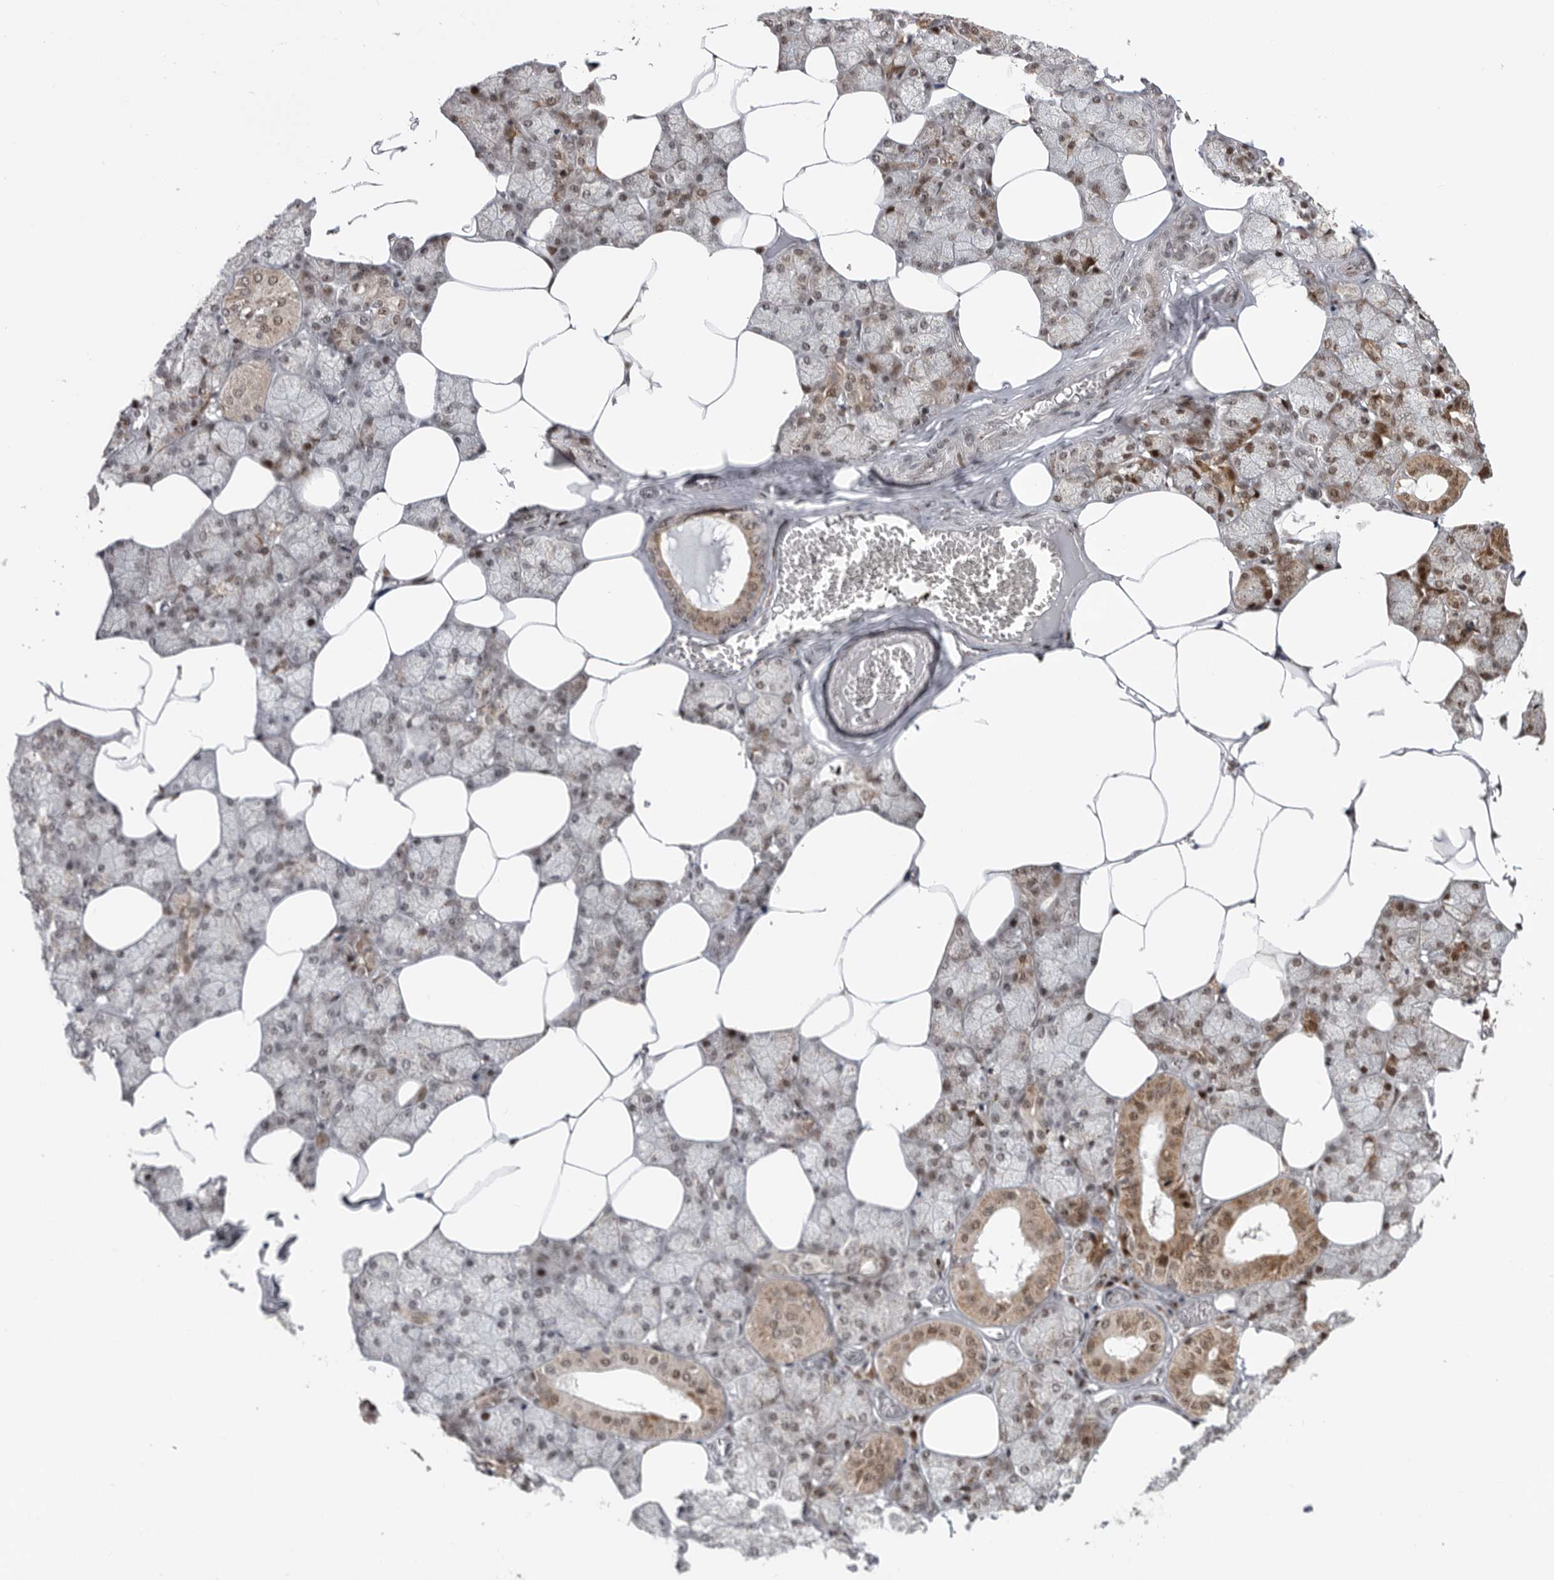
{"staining": {"intensity": "moderate", "quantity": "25%-75%", "location": "cytoplasmic/membranous,nuclear"}, "tissue": "salivary gland", "cell_type": "Glandular cells", "image_type": "normal", "snomed": [{"axis": "morphology", "description": "Normal tissue, NOS"}, {"axis": "topography", "description": "Salivary gland"}], "caption": "IHC (DAB (3,3'-diaminobenzidine)) staining of benign human salivary gland exhibits moderate cytoplasmic/membranous,nuclear protein positivity in about 25%-75% of glandular cells. (DAB (3,3'-diaminobenzidine) = brown stain, brightfield microscopy at high magnification).", "gene": "PCMTD1", "patient": {"sex": "male", "age": 62}}